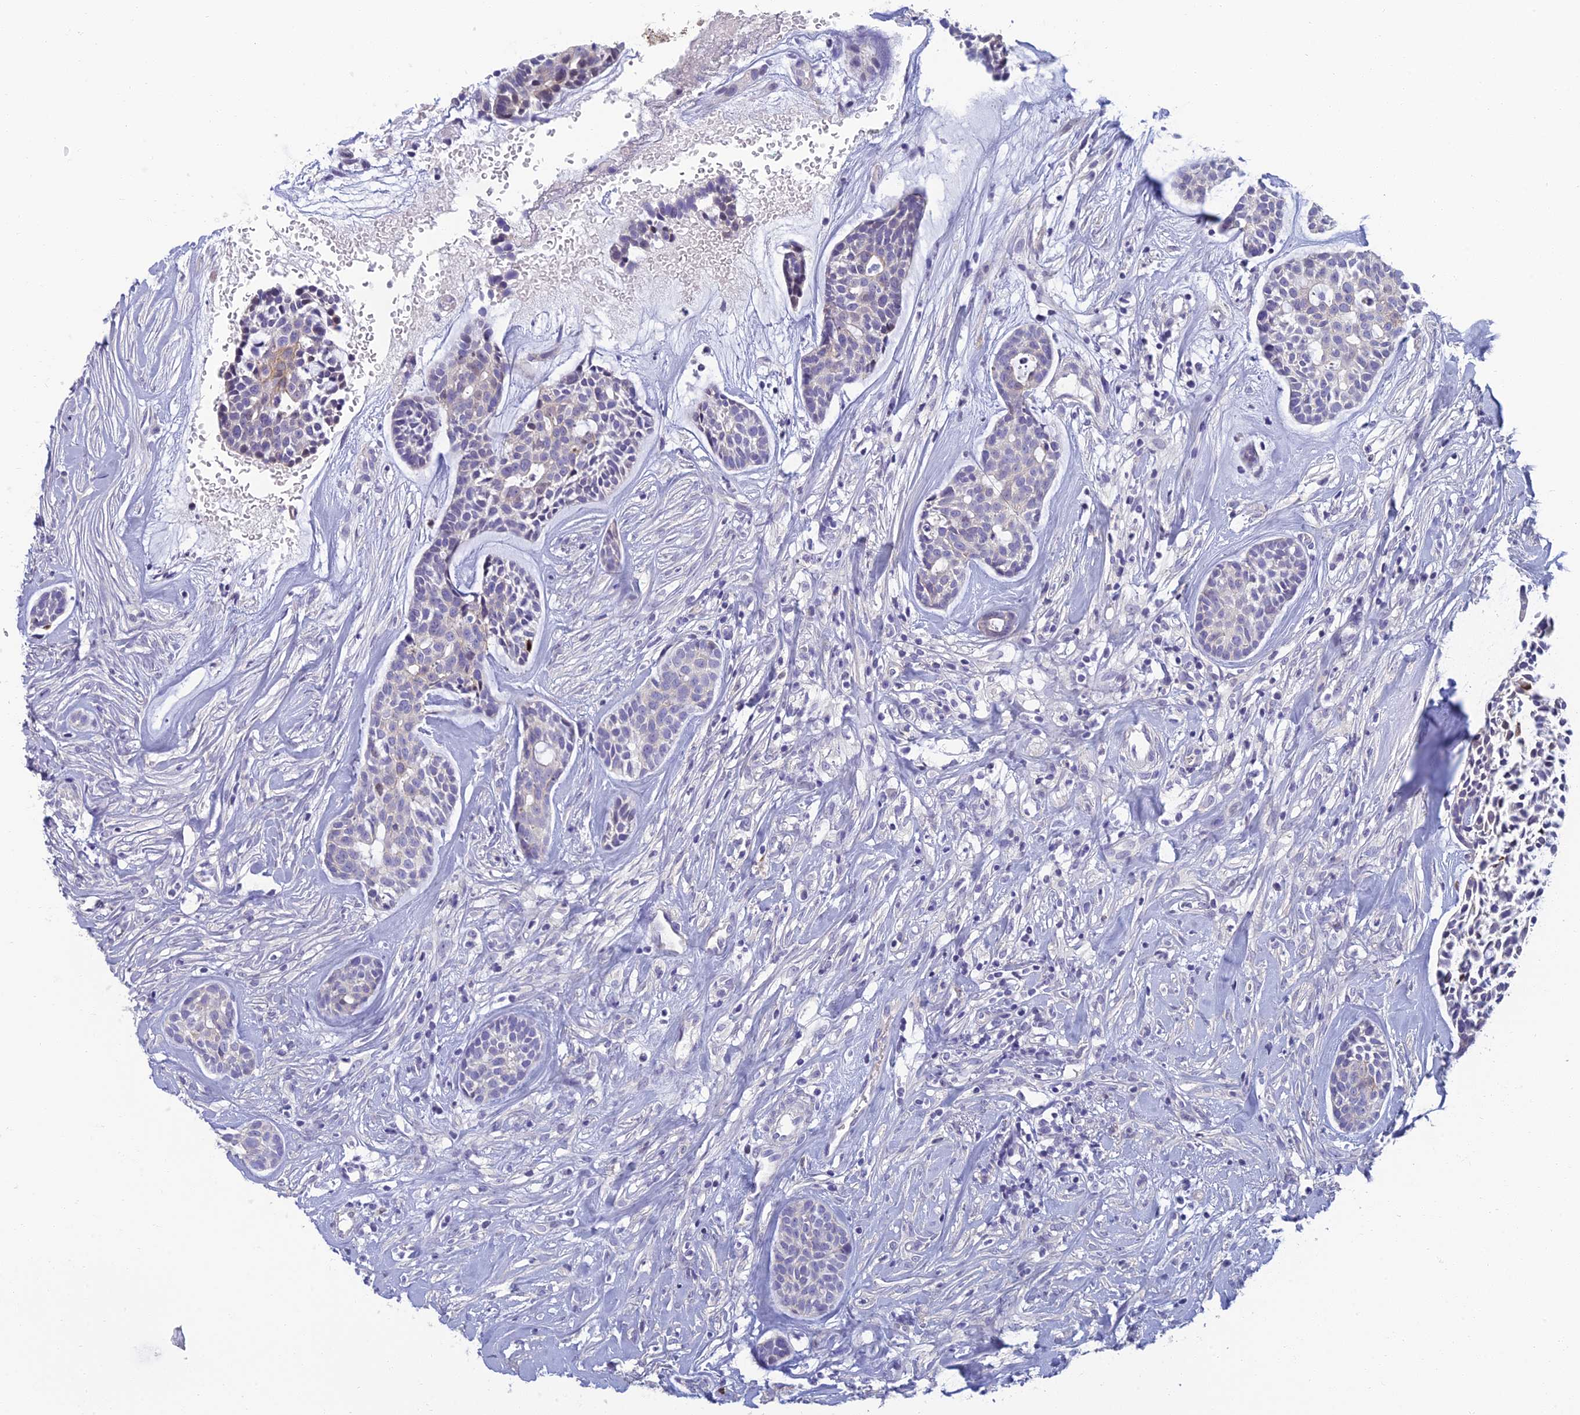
{"staining": {"intensity": "negative", "quantity": "none", "location": "none"}, "tissue": "head and neck cancer", "cell_type": "Tumor cells", "image_type": "cancer", "snomed": [{"axis": "morphology", "description": "Normal tissue, NOS"}, {"axis": "morphology", "description": "Adenocarcinoma, NOS"}, {"axis": "topography", "description": "Subcutis"}, {"axis": "topography", "description": "Nasopharynx"}, {"axis": "topography", "description": "Head-Neck"}], "caption": "There is no significant expression in tumor cells of head and neck cancer.", "gene": "NEURL1", "patient": {"sex": "female", "age": 73}}